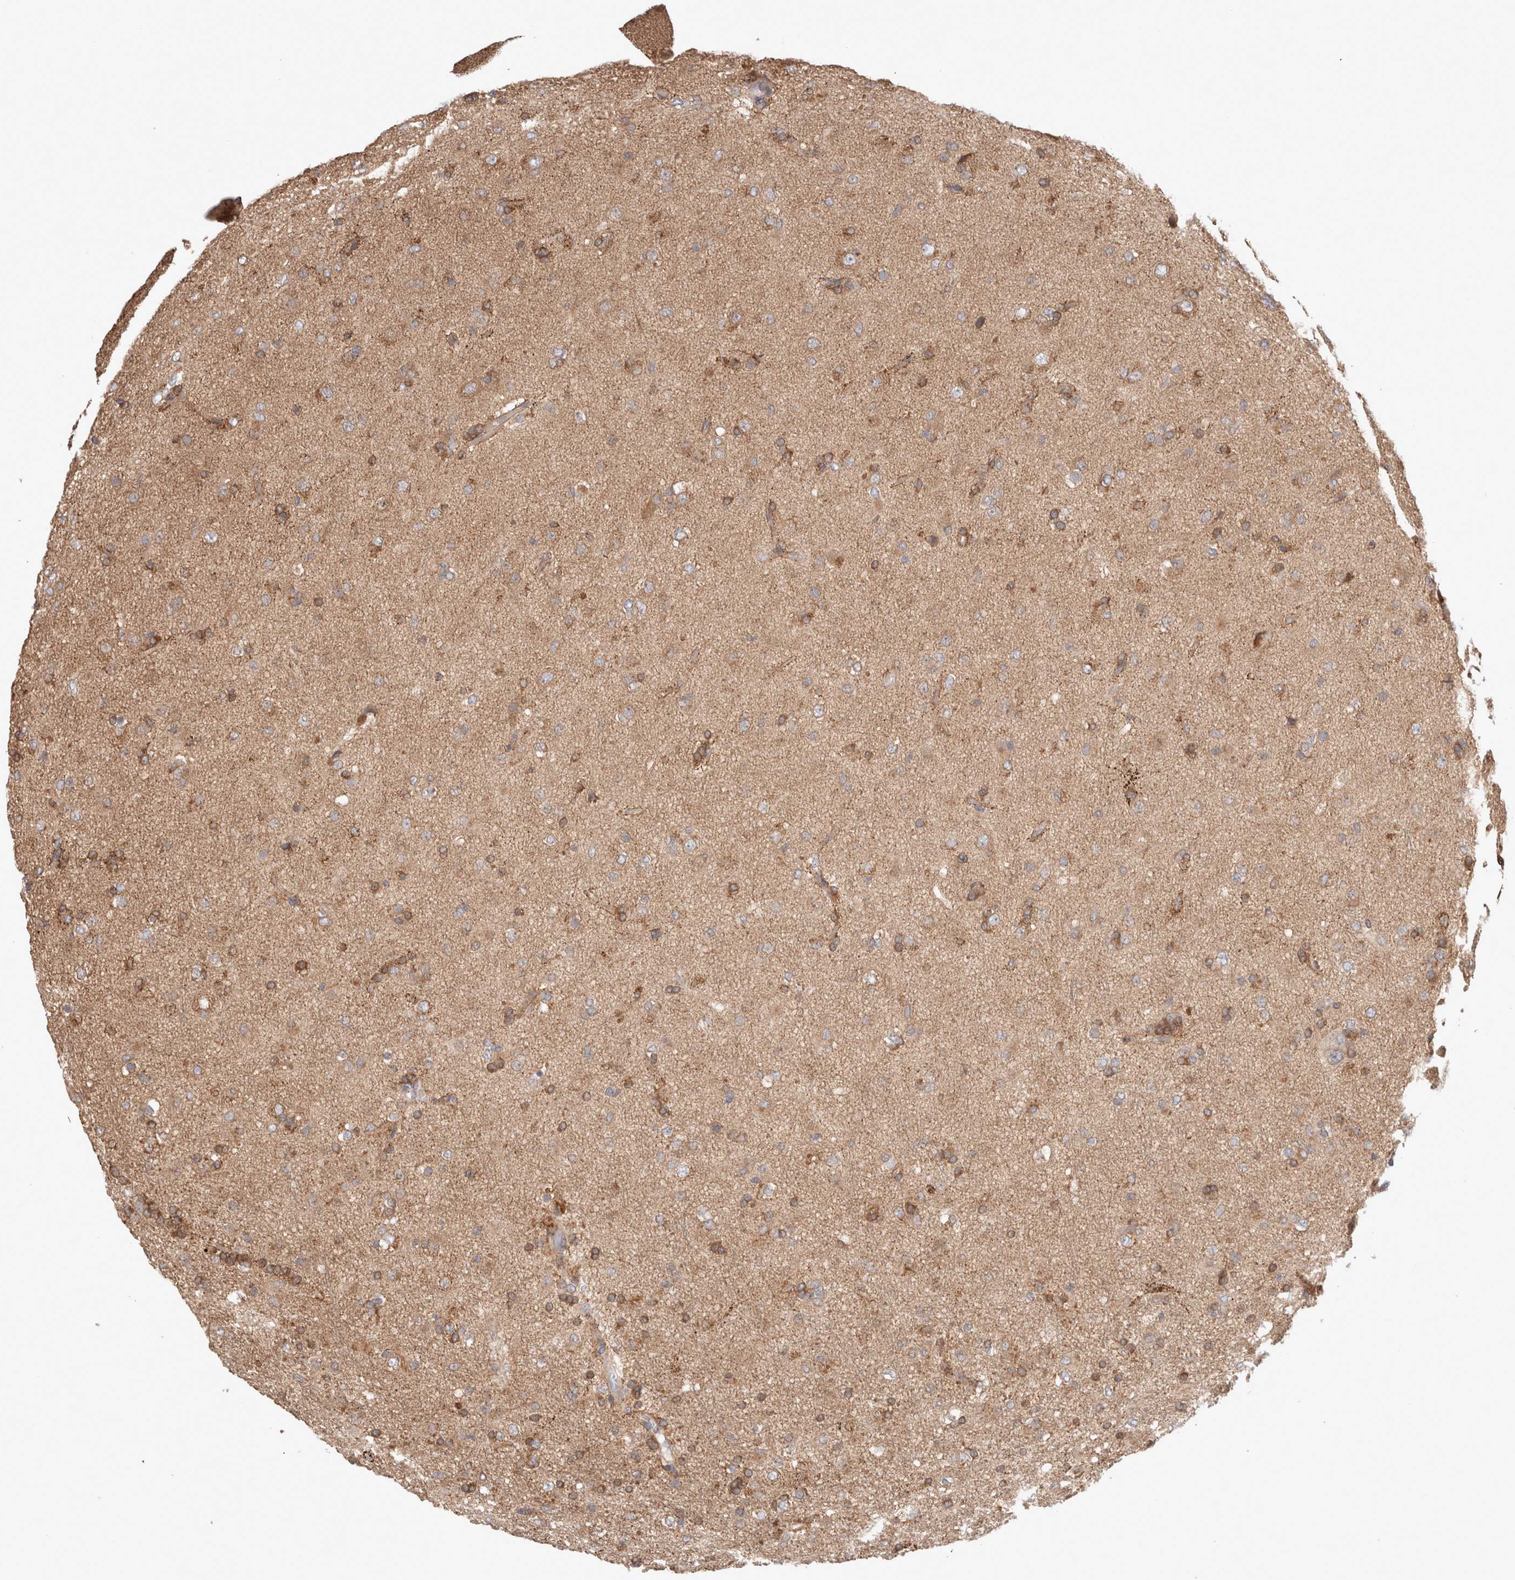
{"staining": {"intensity": "moderate", "quantity": "25%-75%", "location": "cytoplasmic/membranous"}, "tissue": "glioma", "cell_type": "Tumor cells", "image_type": "cancer", "snomed": [{"axis": "morphology", "description": "Glioma, malignant, Low grade"}, {"axis": "topography", "description": "Brain"}], "caption": "The micrograph reveals a brown stain indicating the presence of a protein in the cytoplasmic/membranous of tumor cells in glioma.", "gene": "HROB", "patient": {"sex": "male", "age": 65}}